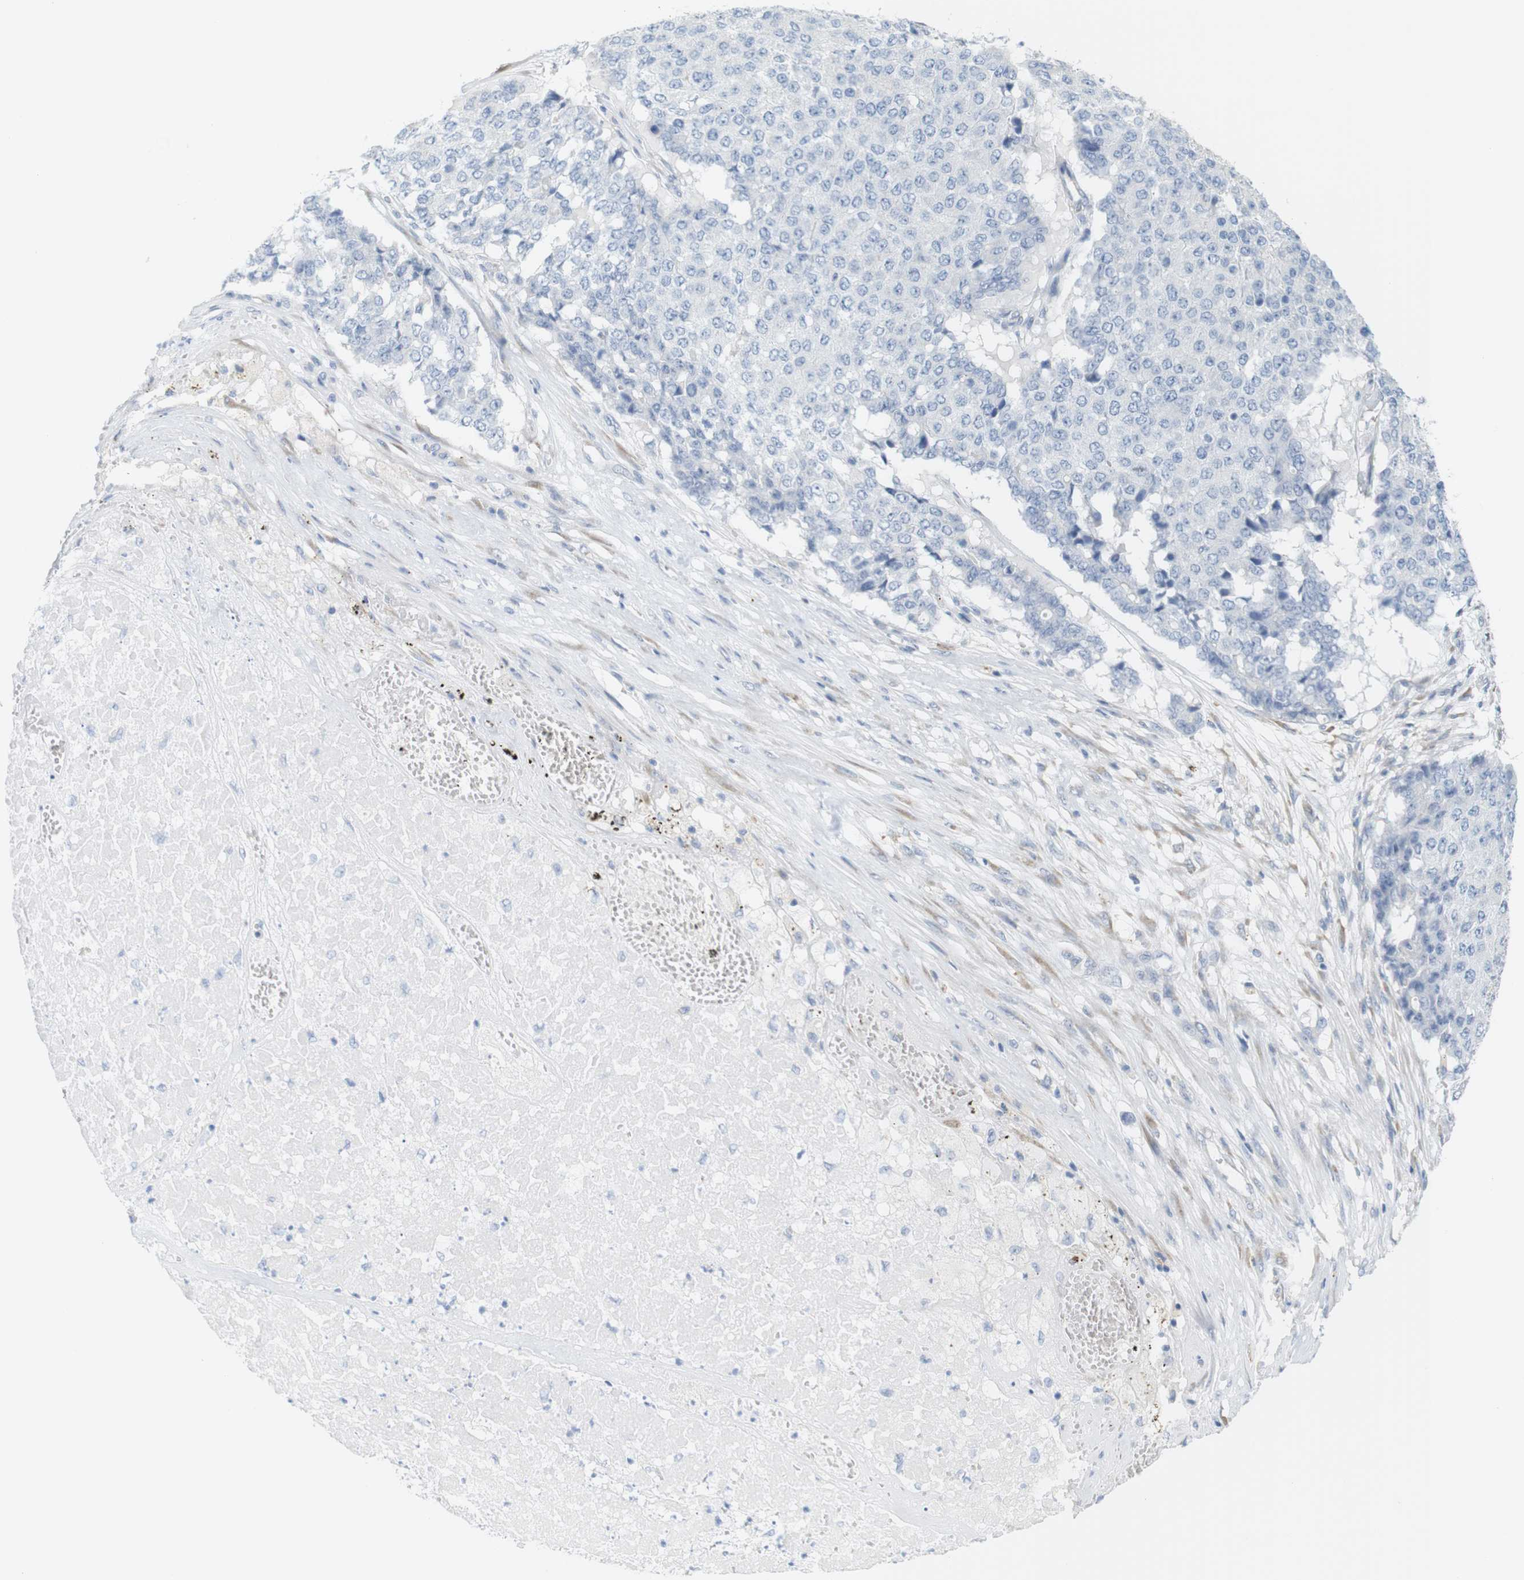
{"staining": {"intensity": "negative", "quantity": "none", "location": "none"}, "tissue": "pancreatic cancer", "cell_type": "Tumor cells", "image_type": "cancer", "snomed": [{"axis": "morphology", "description": "Adenocarcinoma, NOS"}, {"axis": "topography", "description": "Pancreas"}], "caption": "Pancreatic adenocarcinoma stained for a protein using immunohistochemistry (IHC) exhibits no expression tumor cells.", "gene": "RGS9", "patient": {"sex": "male", "age": 50}}